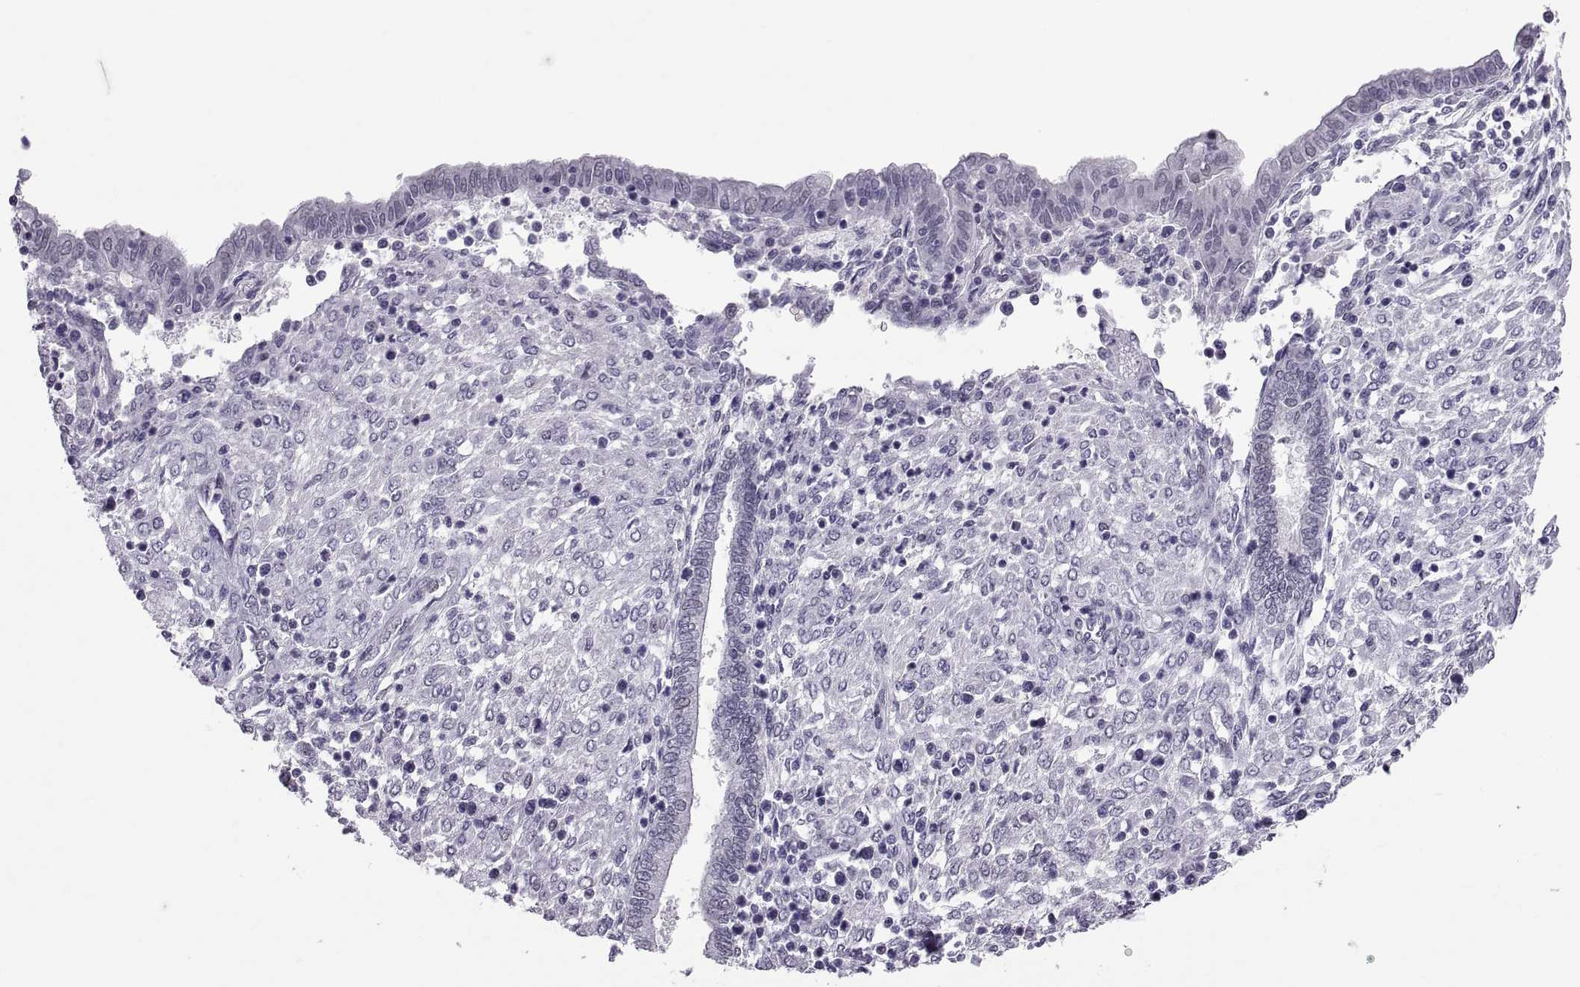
{"staining": {"intensity": "negative", "quantity": "none", "location": "none"}, "tissue": "endometrium", "cell_type": "Cells in endometrial stroma", "image_type": "normal", "snomed": [{"axis": "morphology", "description": "Normal tissue, NOS"}, {"axis": "topography", "description": "Endometrium"}], "caption": "Normal endometrium was stained to show a protein in brown. There is no significant staining in cells in endometrial stroma. (DAB IHC visualized using brightfield microscopy, high magnification).", "gene": "KRT77", "patient": {"sex": "female", "age": 42}}